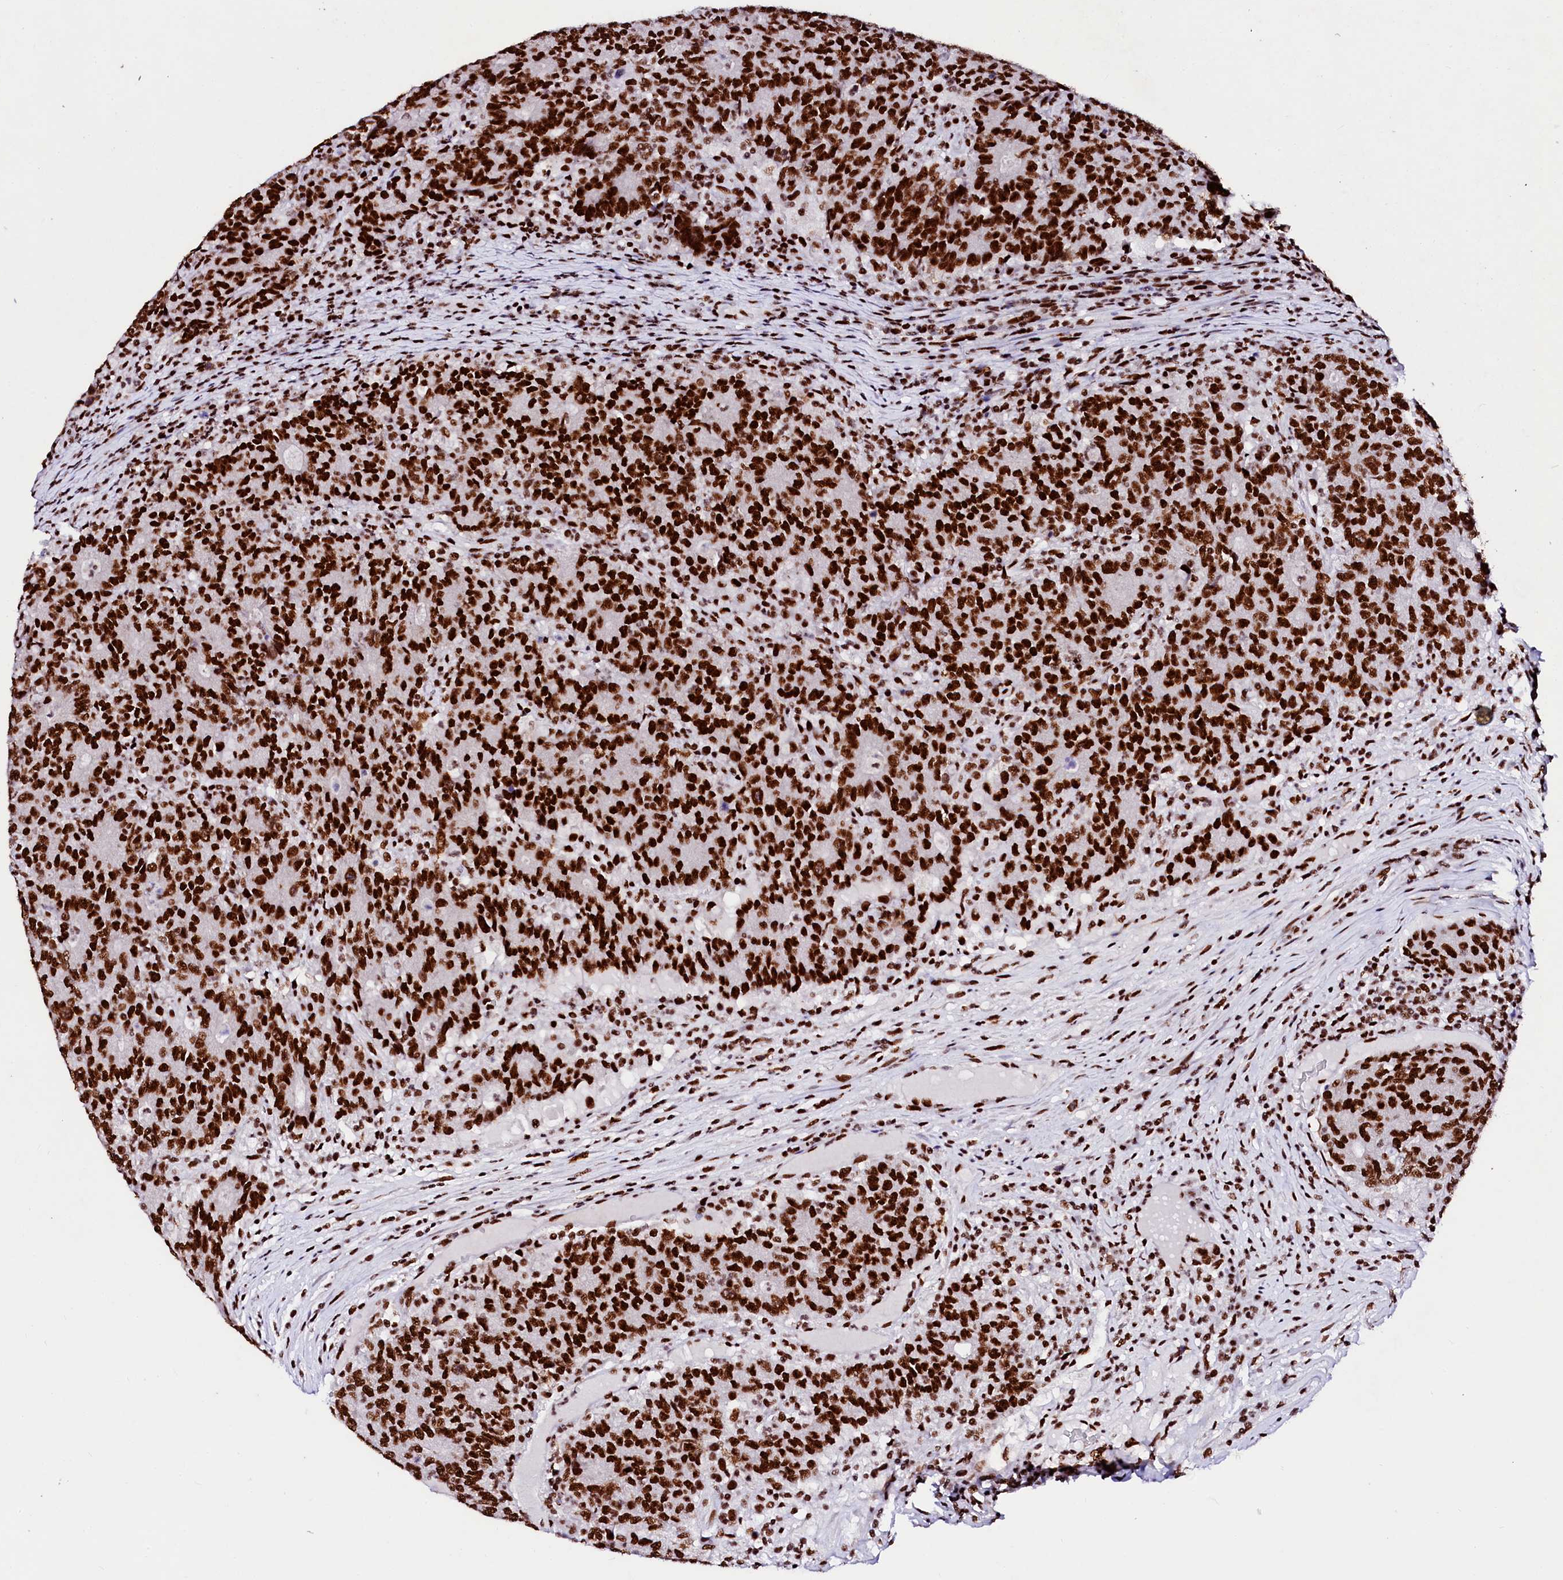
{"staining": {"intensity": "strong", "quantity": ">75%", "location": "nuclear"}, "tissue": "colorectal cancer", "cell_type": "Tumor cells", "image_type": "cancer", "snomed": [{"axis": "morphology", "description": "Adenocarcinoma, NOS"}, {"axis": "topography", "description": "Colon"}], "caption": "An immunohistochemistry photomicrograph of neoplastic tissue is shown. Protein staining in brown labels strong nuclear positivity in colorectal cancer (adenocarcinoma) within tumor cells.", "gene": "CPSF6", "patient": {"sex": "female", "age": 75}}